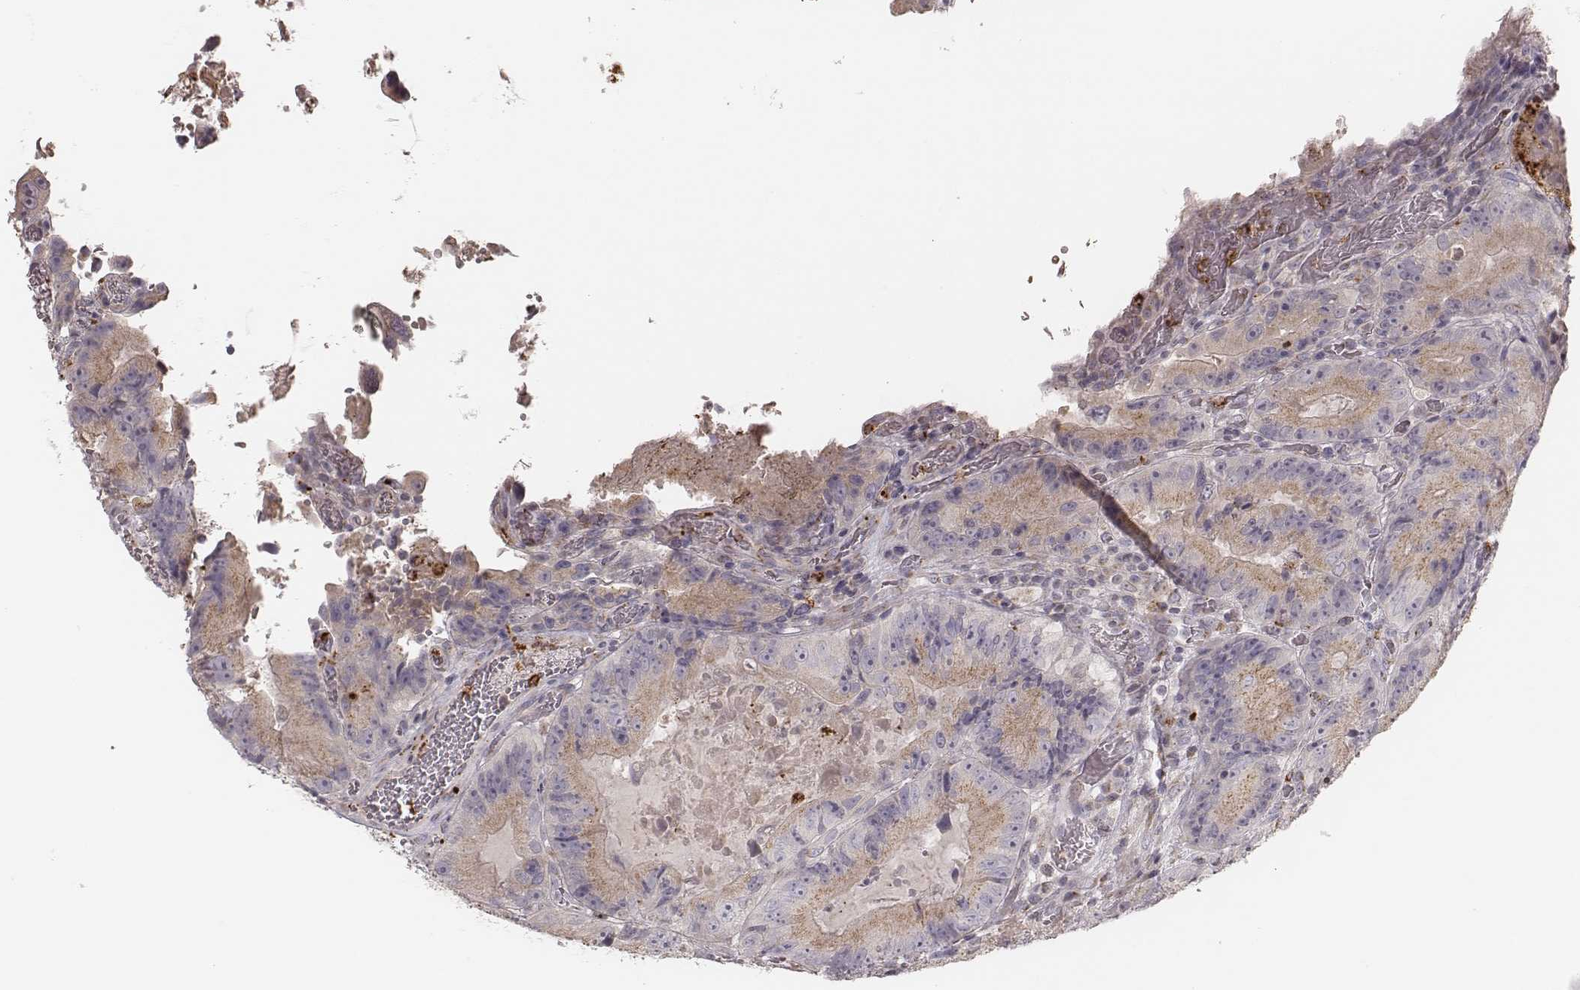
{"staining": {"intensity": "weak", "quantity": ">75%", "location": "cytoplasmic/membranous"}, "tissue": "colorectal cancer", "cell_type": "Tumor cells", "image_type": "cancer", "snomed": [{"axis": "morphology", "description": "Adenocarcinoma, NOS"}, {"axis": "topography", "description": "Colon"}], "caption": "A brown stain labels weak cytoplasmic/membranous positivity of a protein in adenocarcinoma (colorectal) tumor cells. The staining was performed using DAB to visualize the protein expression in brown, while the nuclei were stained in blue with hematoxylin (Magnification: 20x).", "gene": "ABCA7", "patient": {"sex": "female", "age": 86}}